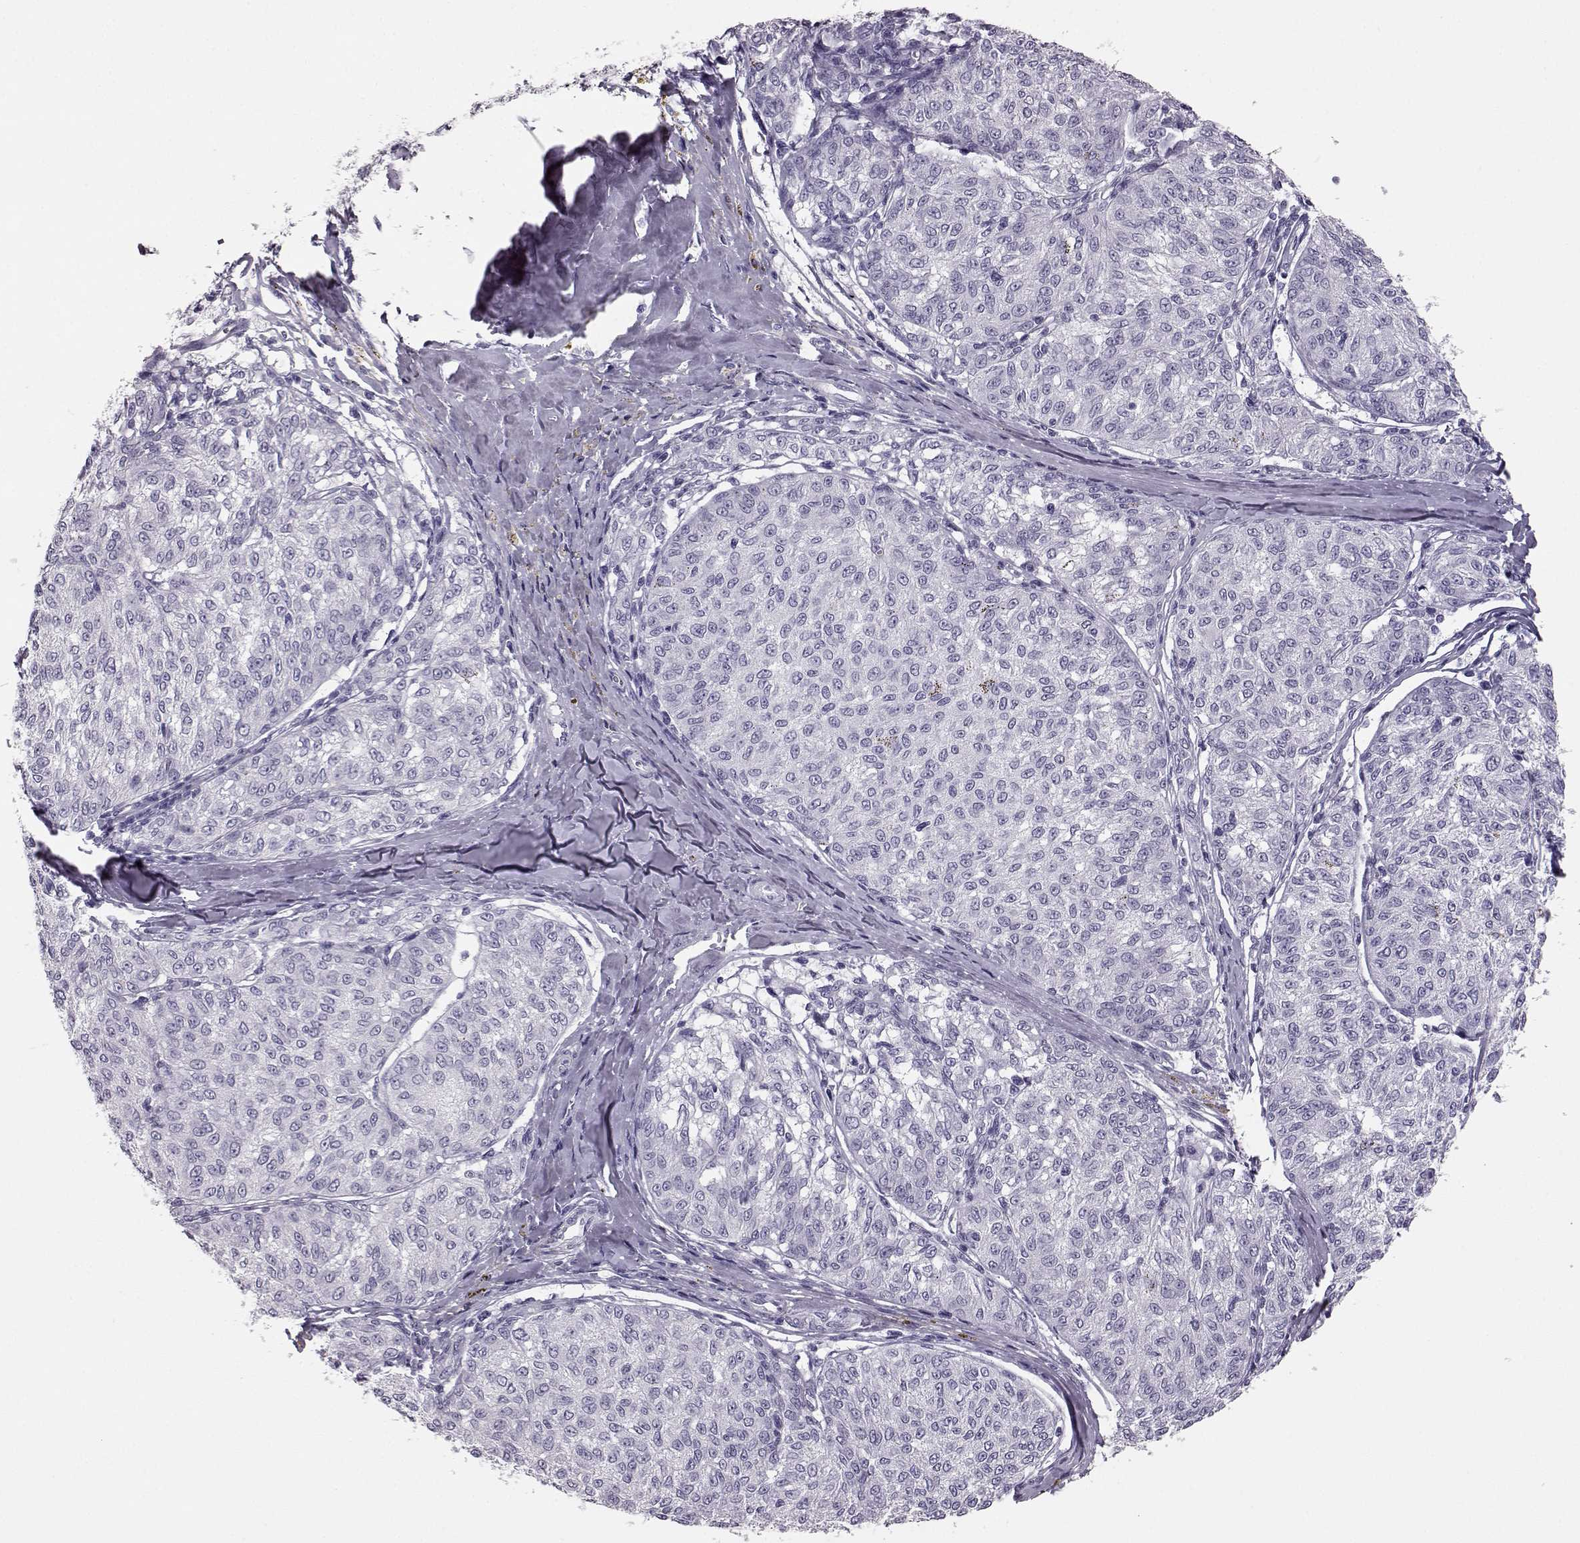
{"staining": {"intensity": "negative", "quantity": "none", "location": "none"}, "tissue": "melanoma", "cell_type": "Tumor cells", "image_type": "cancer", "snomed": [{"axis": "morphology", "description": "Malignant melanoma, NOS"}, {"axis": "topography", "description": "Skin"}], "caption": "Tumor cells are negative for brown protein staining in malignant melanoma.", "gene": "BFSP2", "patient": {"sex": "female", "age": 72}}